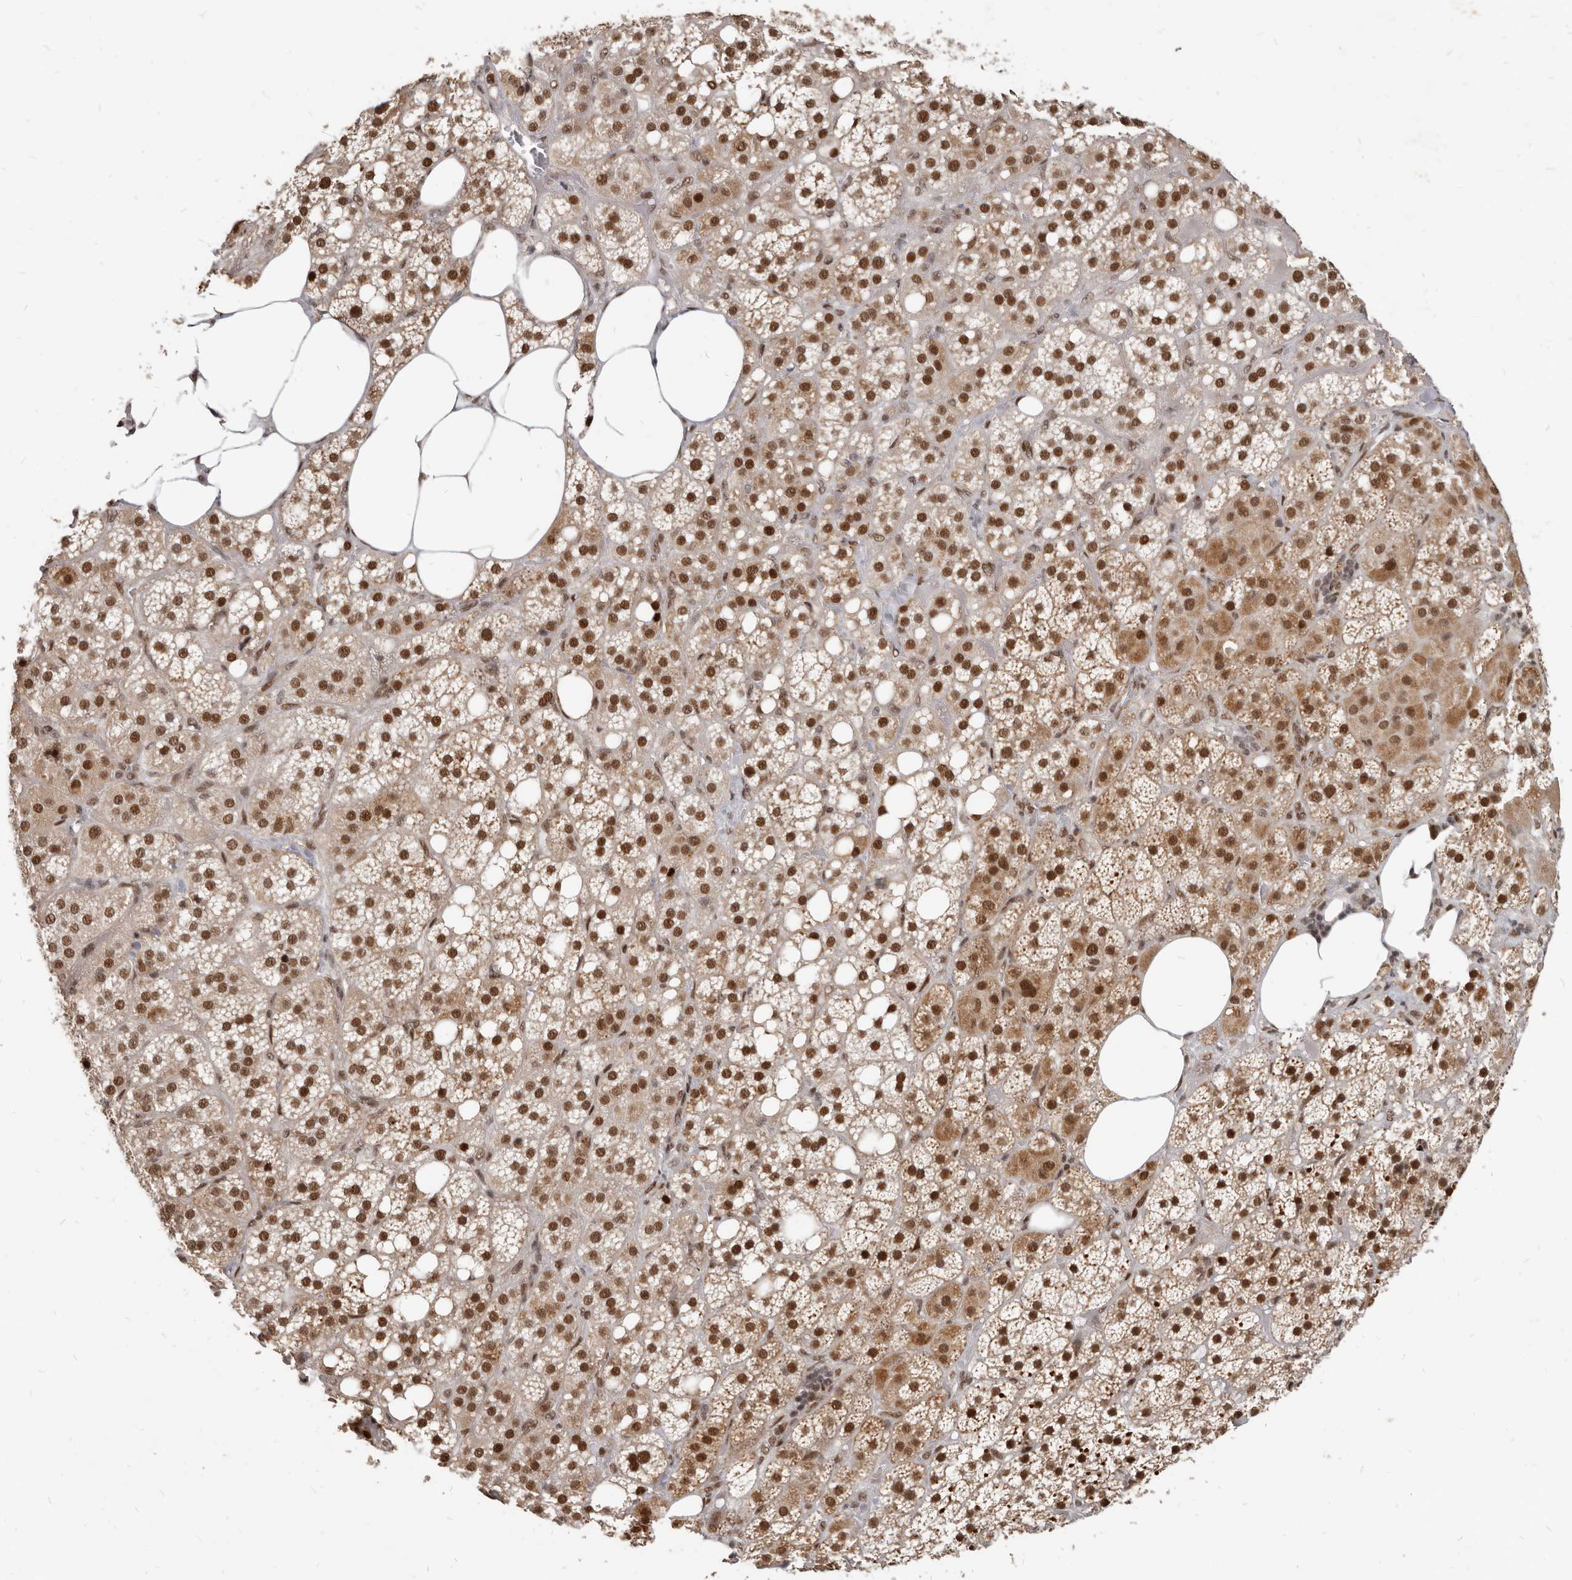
{"staining": {"intensity": "strong", "quantity": ">75%", "location": "nuclear"}, "tissue": "adrenal gland", "cell_type": "Glandular cells", "image_type": "normal", "snomed": [{"axis": "morphology", "description": "Normal tissue, NOS"}, {"axis": "topography", "description": "Adrenal gland"}], "caption": "Immunohistochemistry (IHC) photomicrograph of unremarkable adrenal gland: human adrenal gland stained using immunohistochemistry (IHC) shows high levels of strong protein expression localized specifically in the nuclear of glandular cells, appearing as a nuclear brown color.", "gene": "ATF5", "patient": {"sex": "female", "age": 59}}